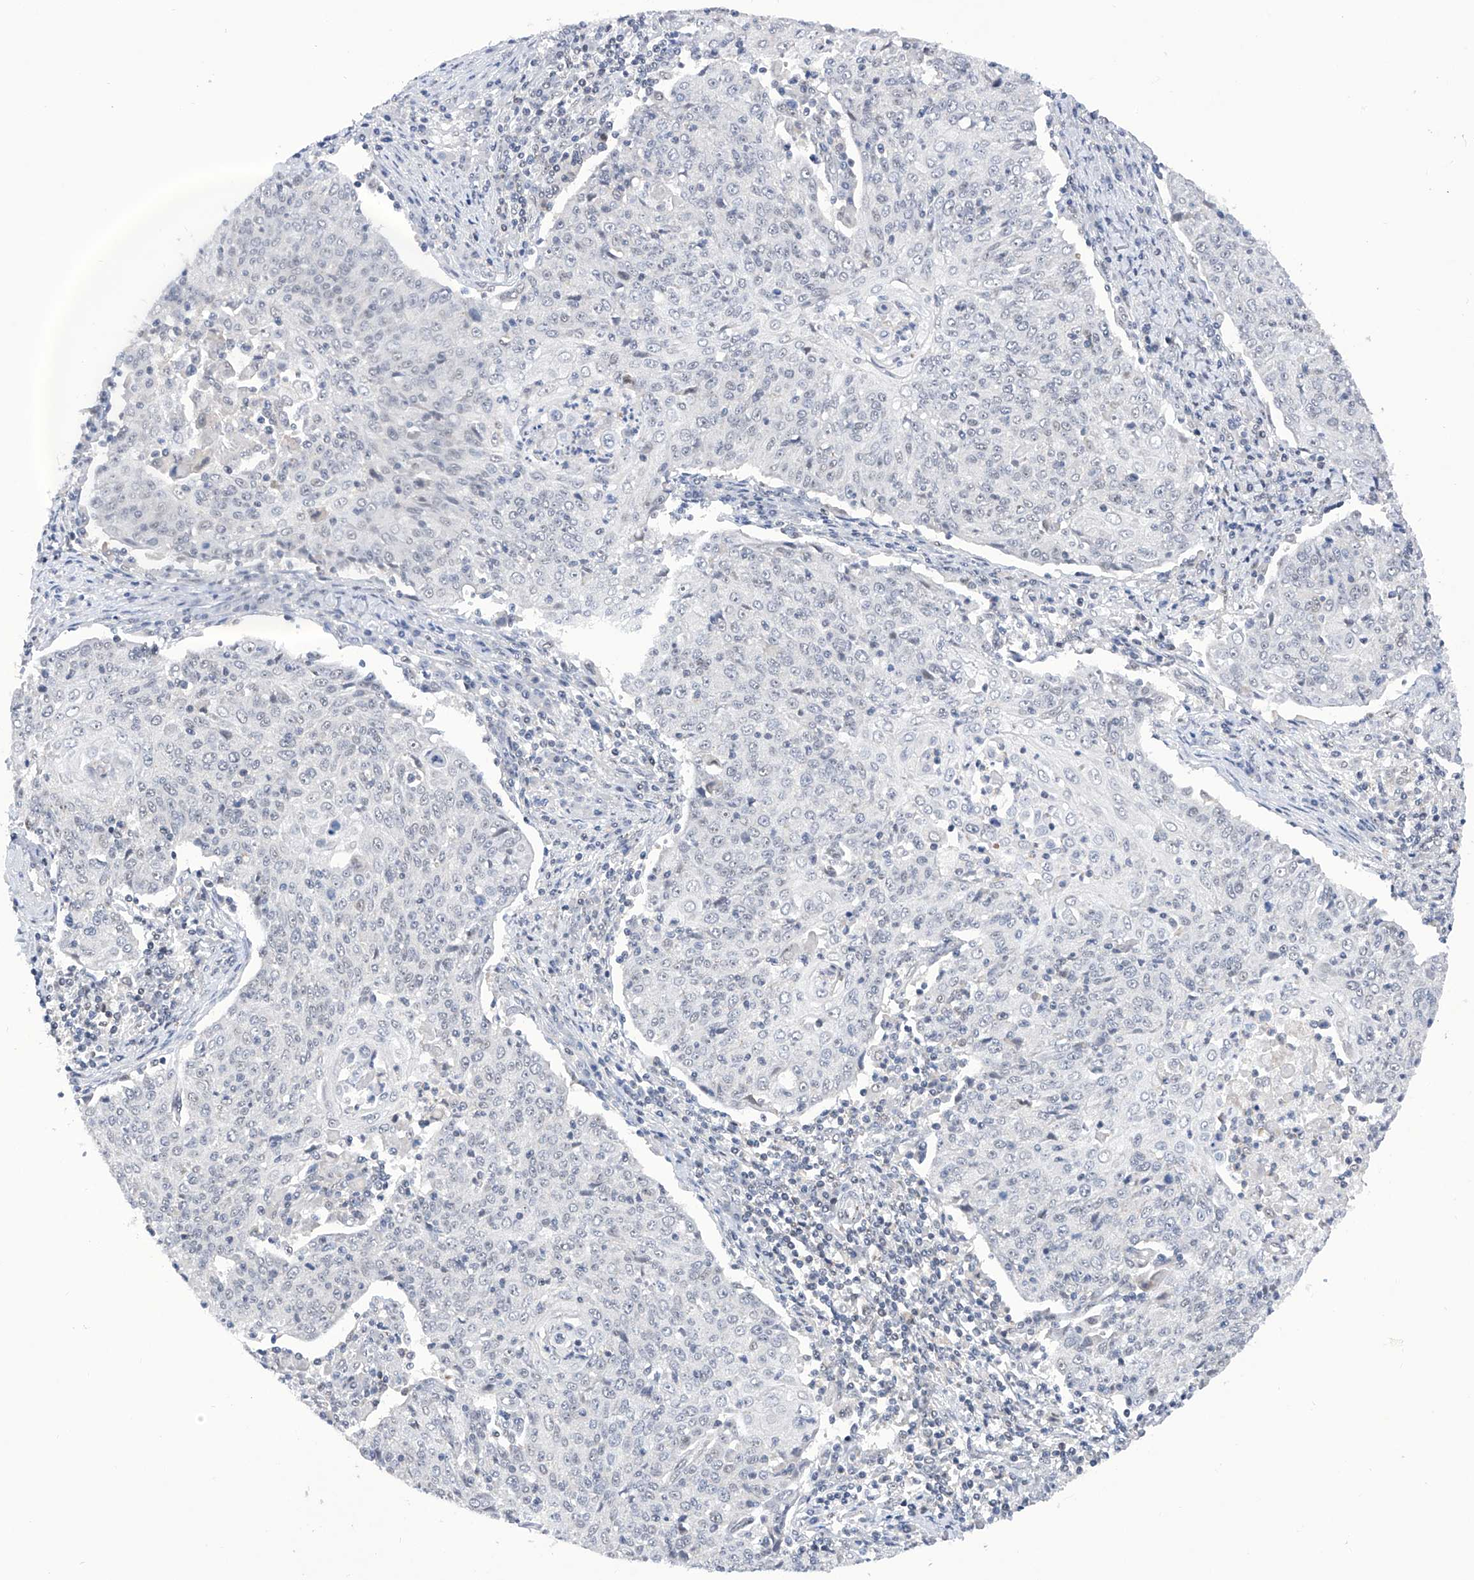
{"staining": {"intensity": "negative", "quantity": "none", "location": "none"}, "tissue": "cervical cancer", "cell_type": "Tumor cells", "image_type": "cancer", "snomed": [{"axis": "morphology", "description": "Squamous cell carcinoma, NOS"}, {"axis": "topography", "description": "Cervix"}], "caption": "High power microscopy micrograph of an immunohistochemistry photomicrograph of cervical squamous cell carcinoma, revealing no significant expression in tumor cells.", "gene": "RAD54L", "patient": {"sex": "female", "age": 48}}